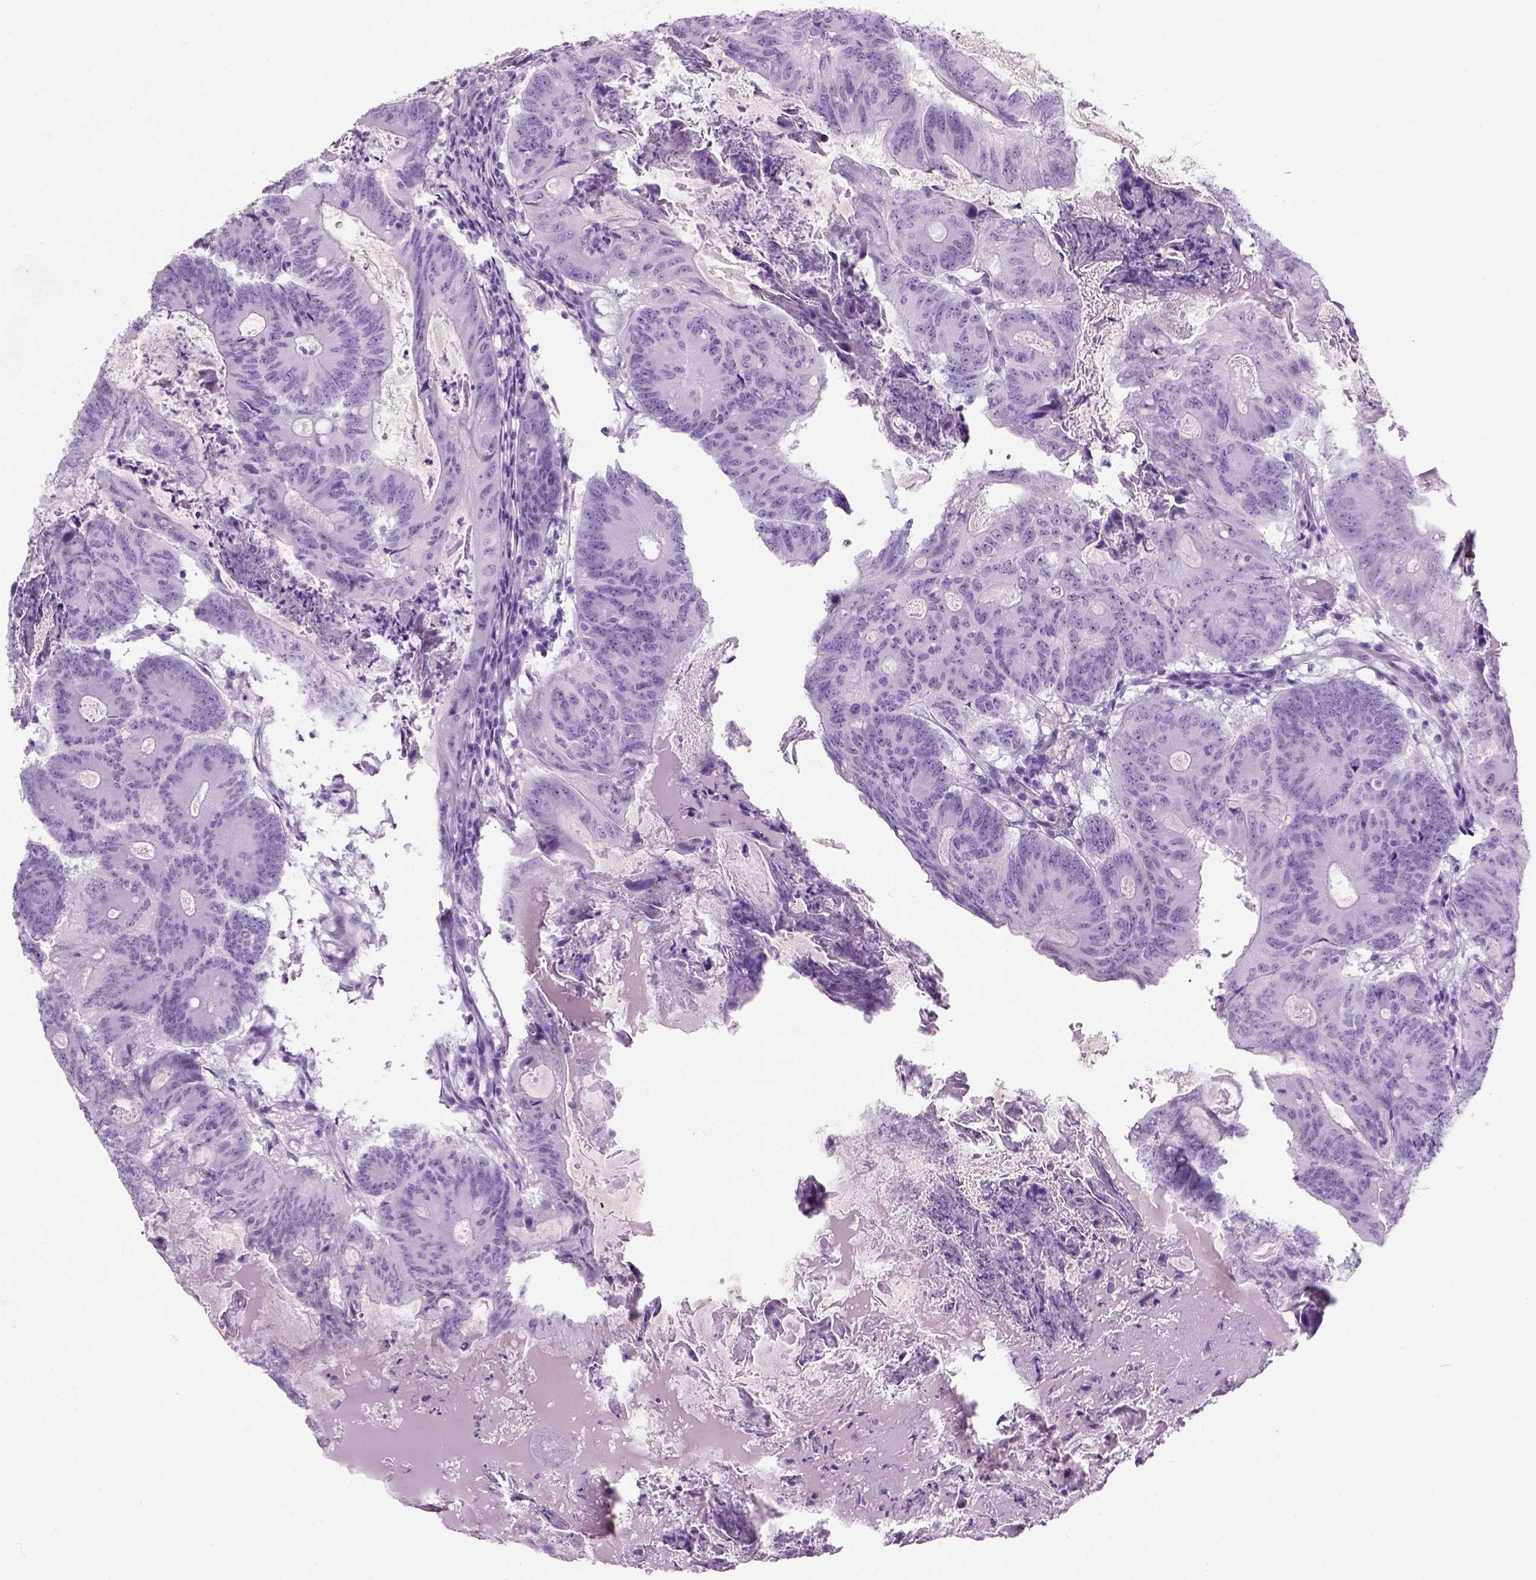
{"staining": {"intensity": "negative", "quantity": "none", "location": "none"}, "tissue": "colorectal cancer", "cell_type": "Tumor cells", "image_type": "cancer", "snomed": [{"axis": "morphology", "description": "Adenocarcinoma, NOS"}, {"axis": "topography", "description": "Colon"}], "caption": "An immunohistochemistry photomicrograph of adenocarcinoma (colorectal) is shown. There is no staining in tumor cells of adenocarcinoma (colorectal).", "gene": "AXDND1", "patient": {"sex": "female", "age": 70}}